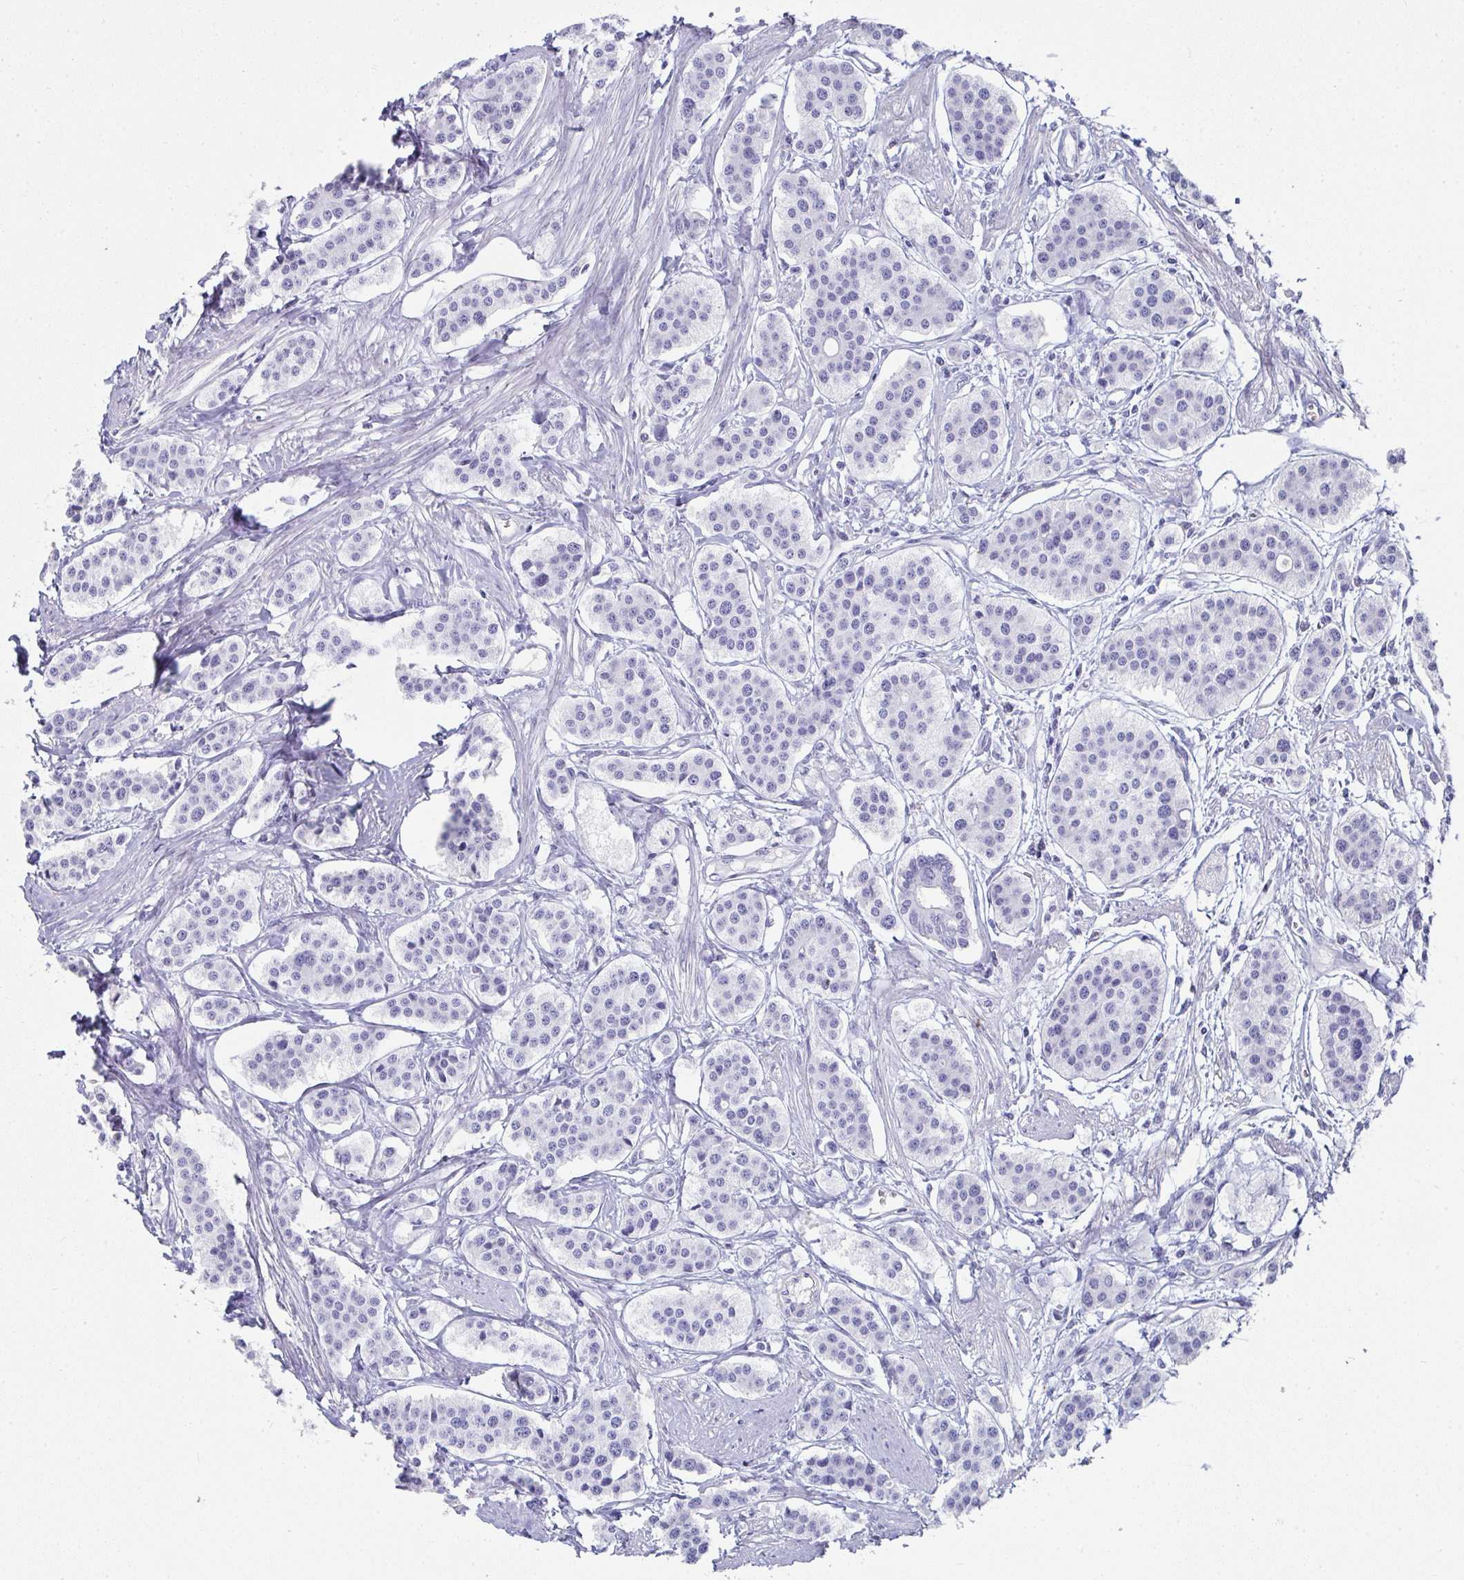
{"staining": {"intensity": "negative", "quantity": "none", "location": "none"}, "tissue": "carcinoid", "cell_type": "Tumor cells", "image_type": "cancer", "snomed": [{"axis": "morphology", "description": "Carcinoid, malignant, NOS"}, {"axis": "topography", "description": "Small intestine"}], "caption": "This photomicrograph is of carcinoid (malignant) stained with immunohistochemistry to label a protein in brown with the nuclei are counter-stained blue. There is no staining in tumor cells.", "gene": "PRND", "patient": {"sex": "male", "age": 60}}